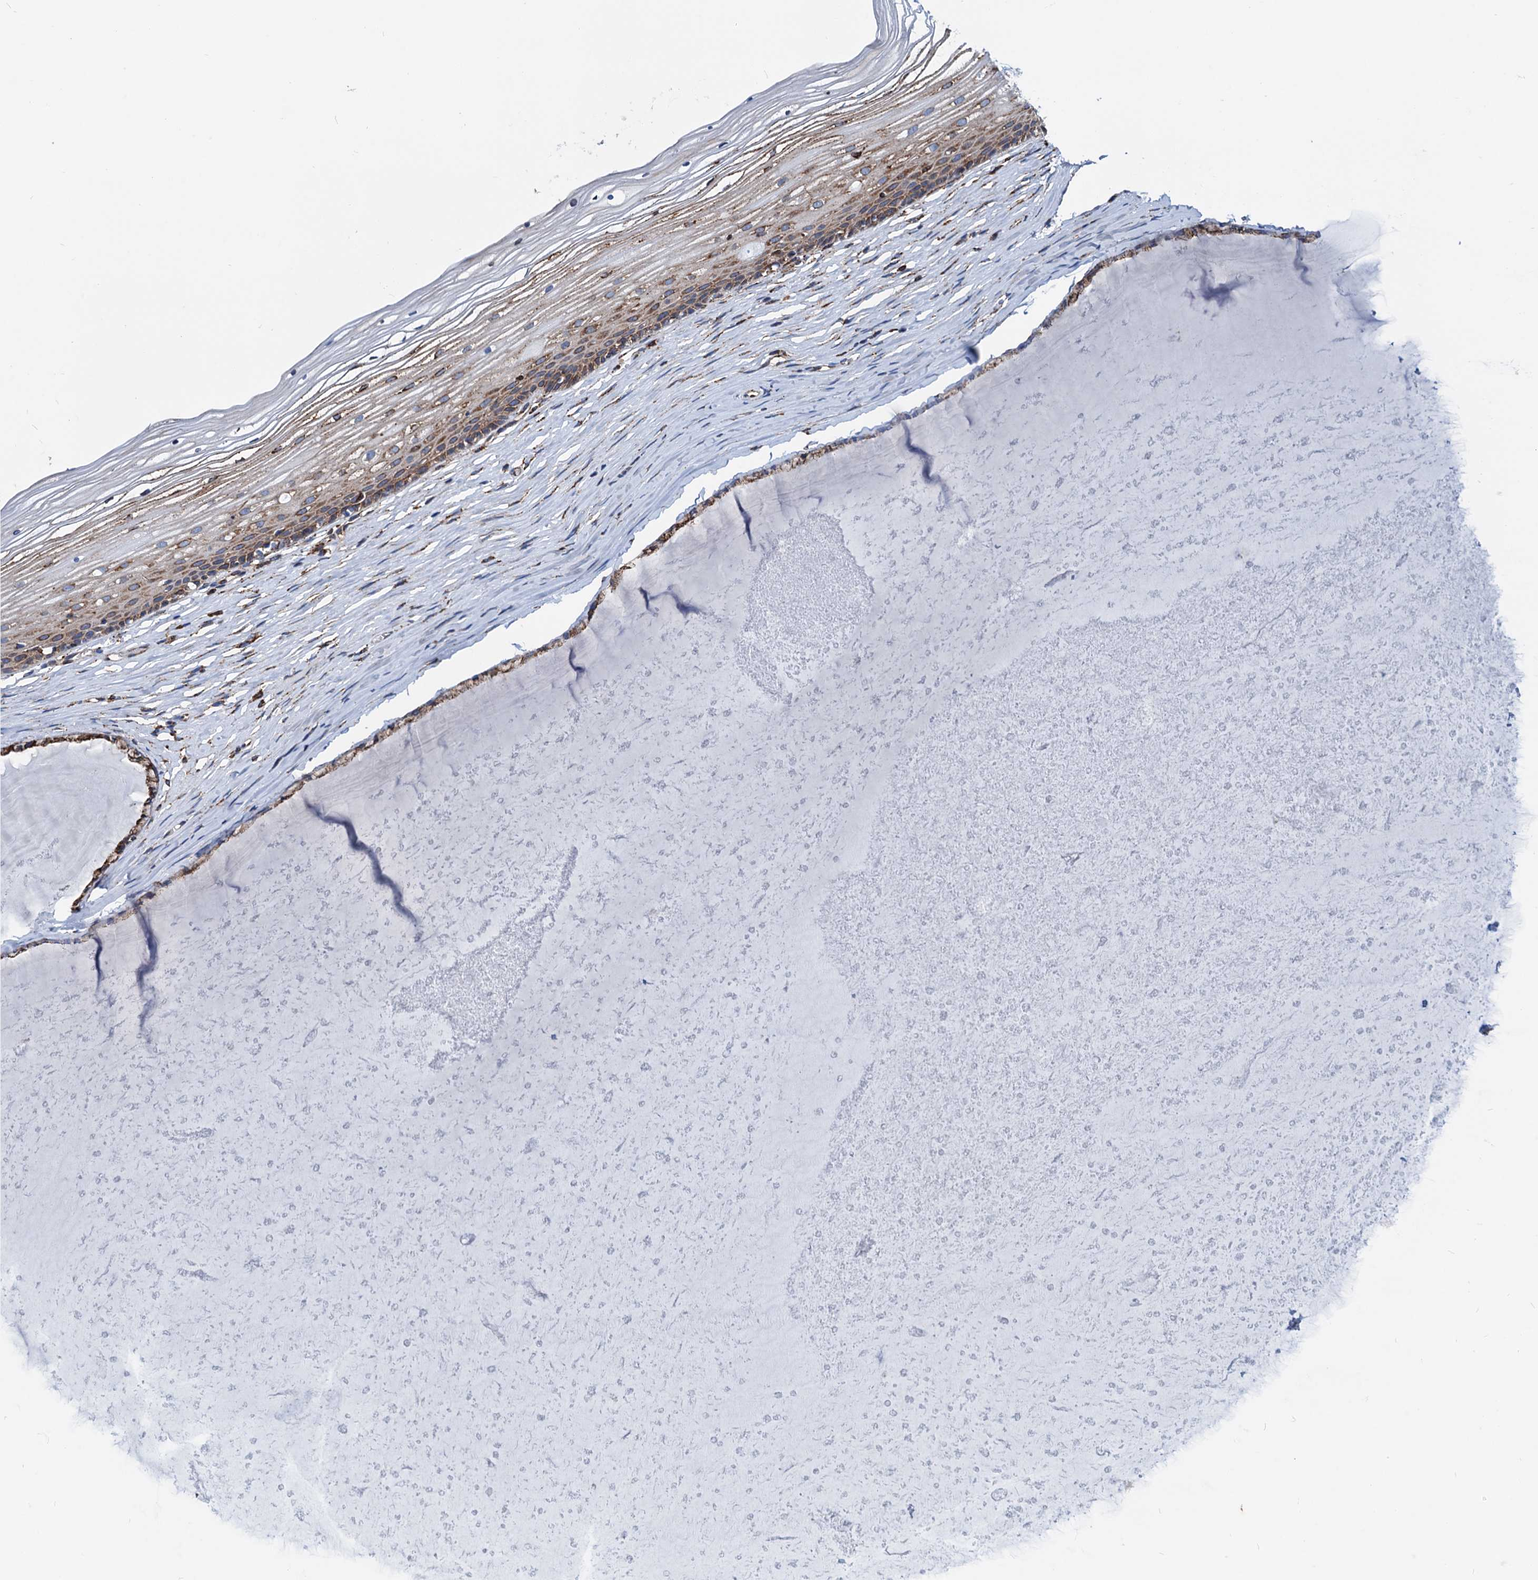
{"staining": {"intensity": "moderate", "quantity": ">75%", "location": "cytoplasmic/membranous"}, "tissue": "vagina", "cell_type": "Squamous epithelial cells", "image_type": "normal", "snomed": [{"axis": "morphology", "description": "Normal tissue, NOS"}, {"axis": "topography", "description": "Vagina"}, {"axis": "topography", "description": "Cervix"}], "caption": "The histopathology image demonstrates immunohistochemical staining of unremarkable vagina. There is moderate cytoplasmic/membranous staining is present in about >75% of squamous epithelial cells. The protein of interest is shown in brown color, while the nuclei are stained blue.", "gene": "HSPA5", "patient": {"sex": "female", "age": 40}}